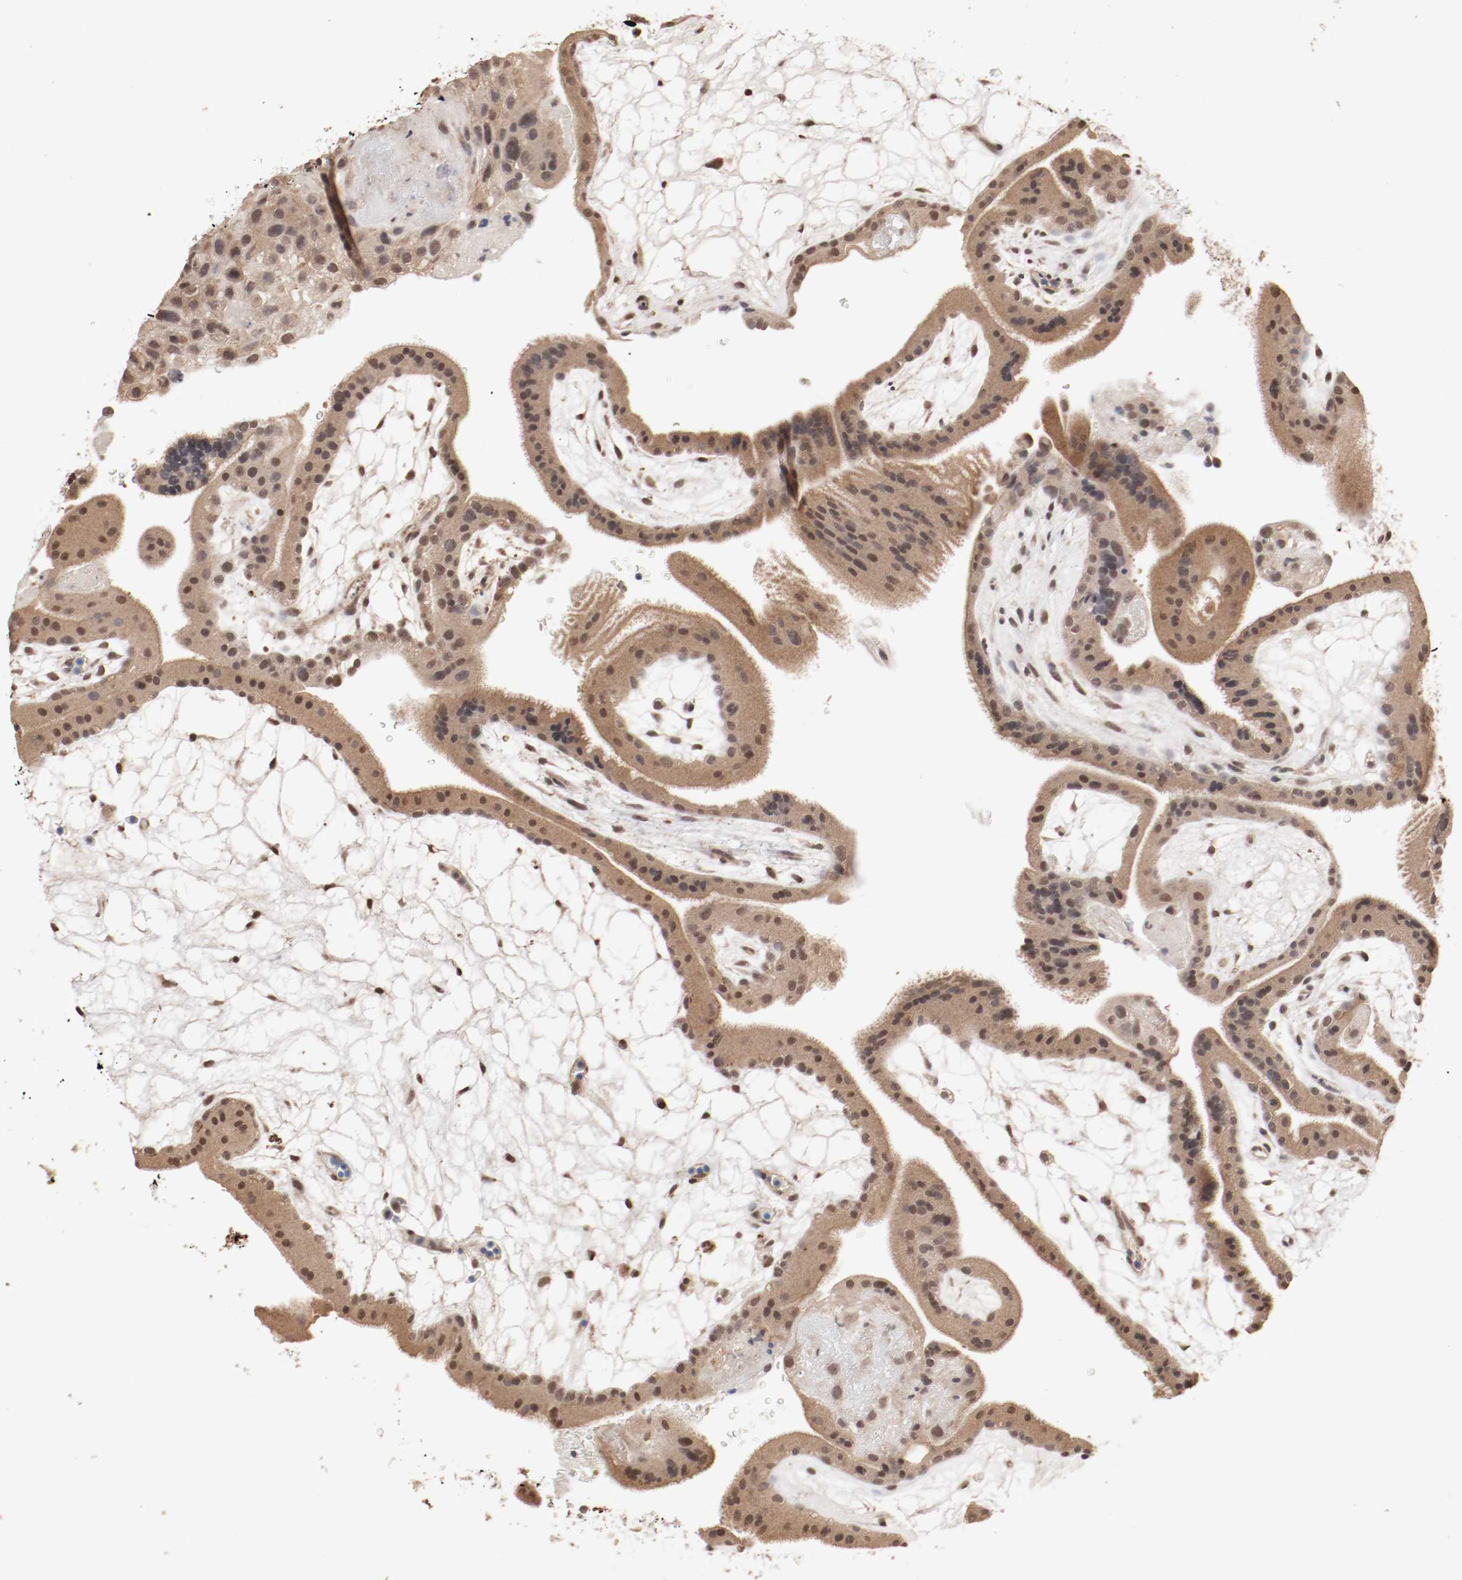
{"staining": {"intensity": "moderate", "quantity": ">75%", "location": "cytoplasmic/membranous,nuclear"}, "tissue": "placenta", "cell_type": "Decidual cells", "image_type": "normal", "snomed": [{"axis": "morphology", "description": "Normal tissue, NOS"}, {"axis": "topography", "description": "Placenta"}], "caption": "Immunohistochemical staining of unremarkable placenta demonstrates >75% levels of moderate cytoplasmic/membranous,nuclear protein staining in about >75% of decidual cells. Using DAB (3,3'-diaminobenzidine) (brown) and hematoxylin (blue) stains, captured at high magnification using brightfield microscopy.", "gene": "CSNK2B", "patient": {"sex": "female", "age": 19}}